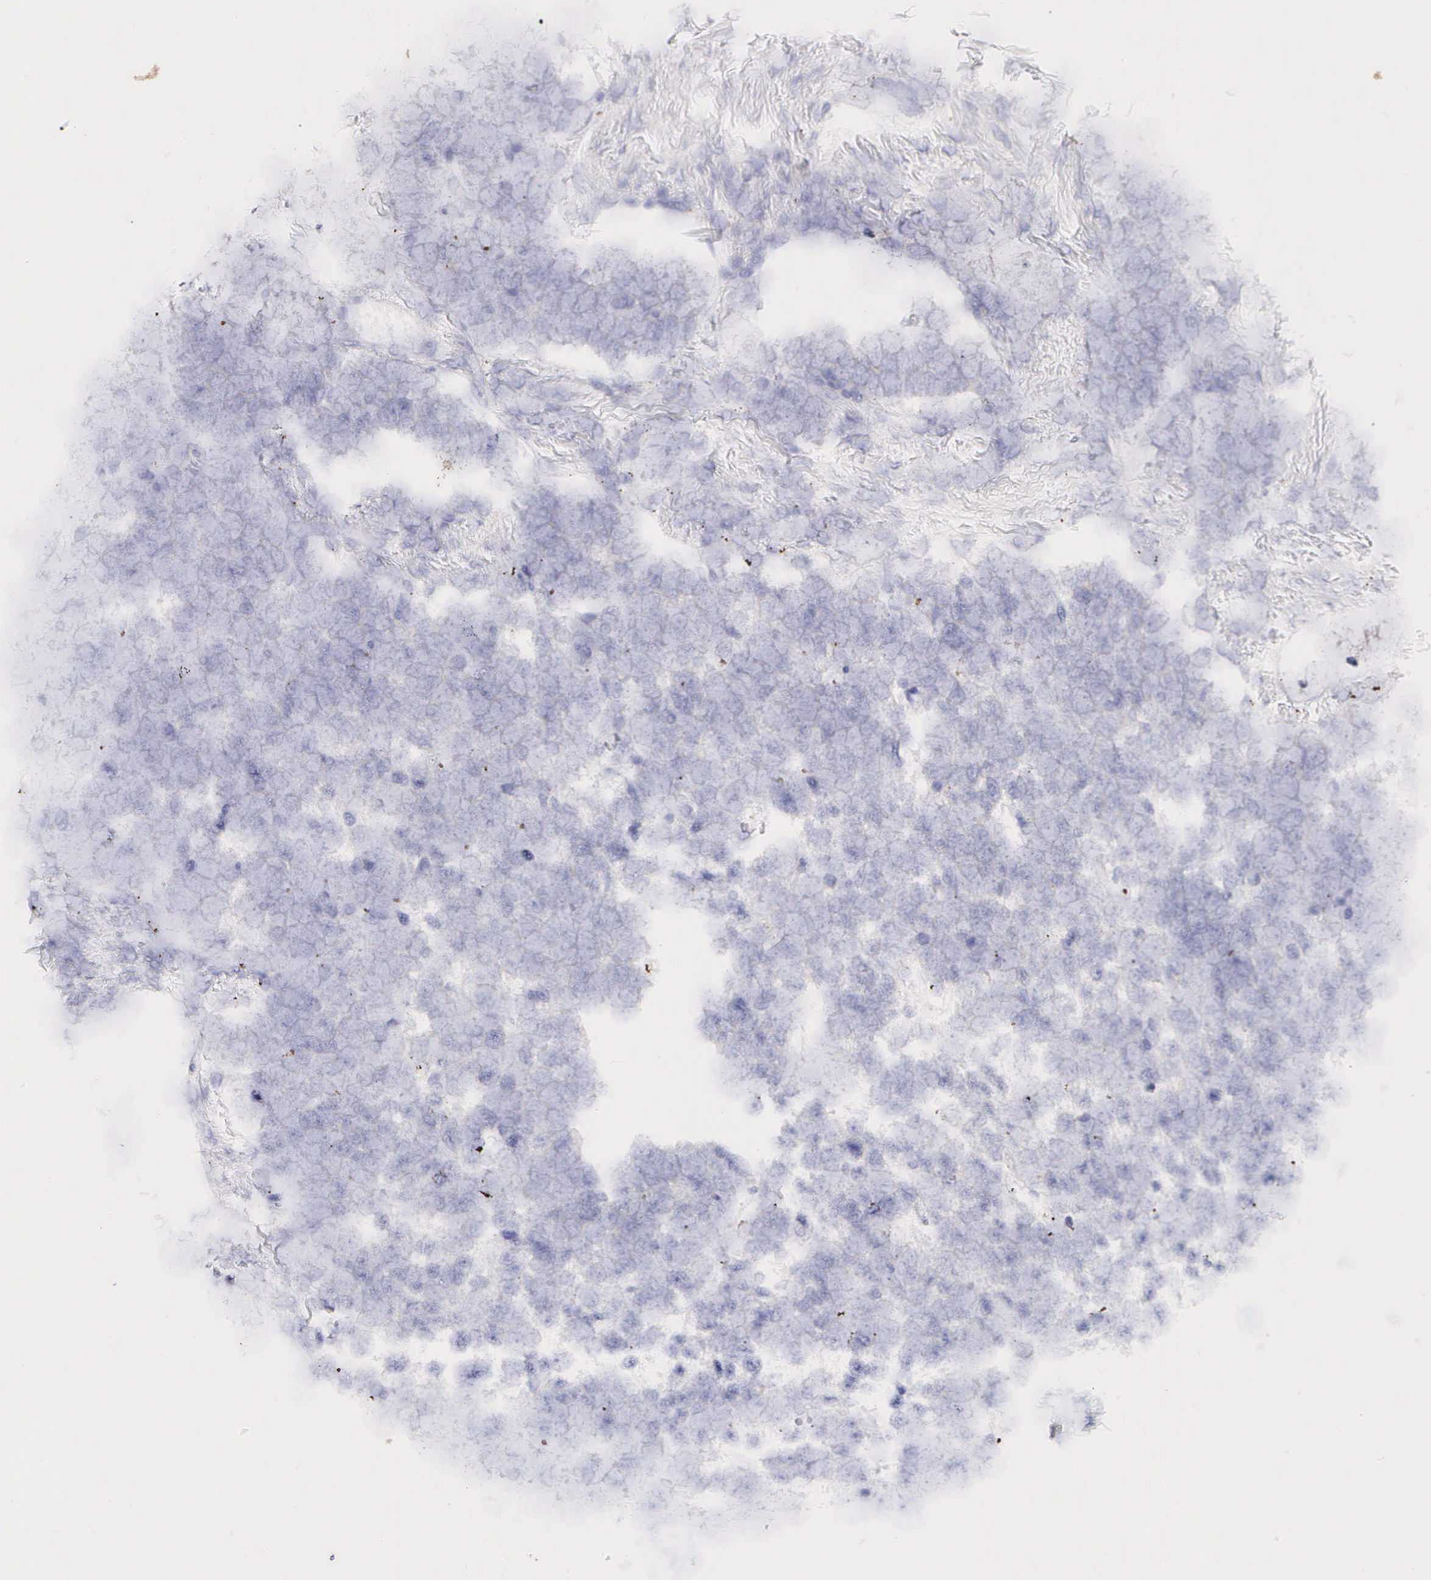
{"staining": {"intensity": "negative", "quantity": "none", "location": "none"}, "tissue": "carcinoid", "cell_type": "Tumor cells", "image_type": "cancer", "snomed": [{"axis": "morphology", "description": "Carcinoid, malignant, NOS"}, {"axis": "topography", "description": "Stomach"}], "caption": "The image demonstrates no staining of tumor cells in malignant carcinoid.", "gene": "RNASE6", "patient": {"sex": "female", "age": 76}}